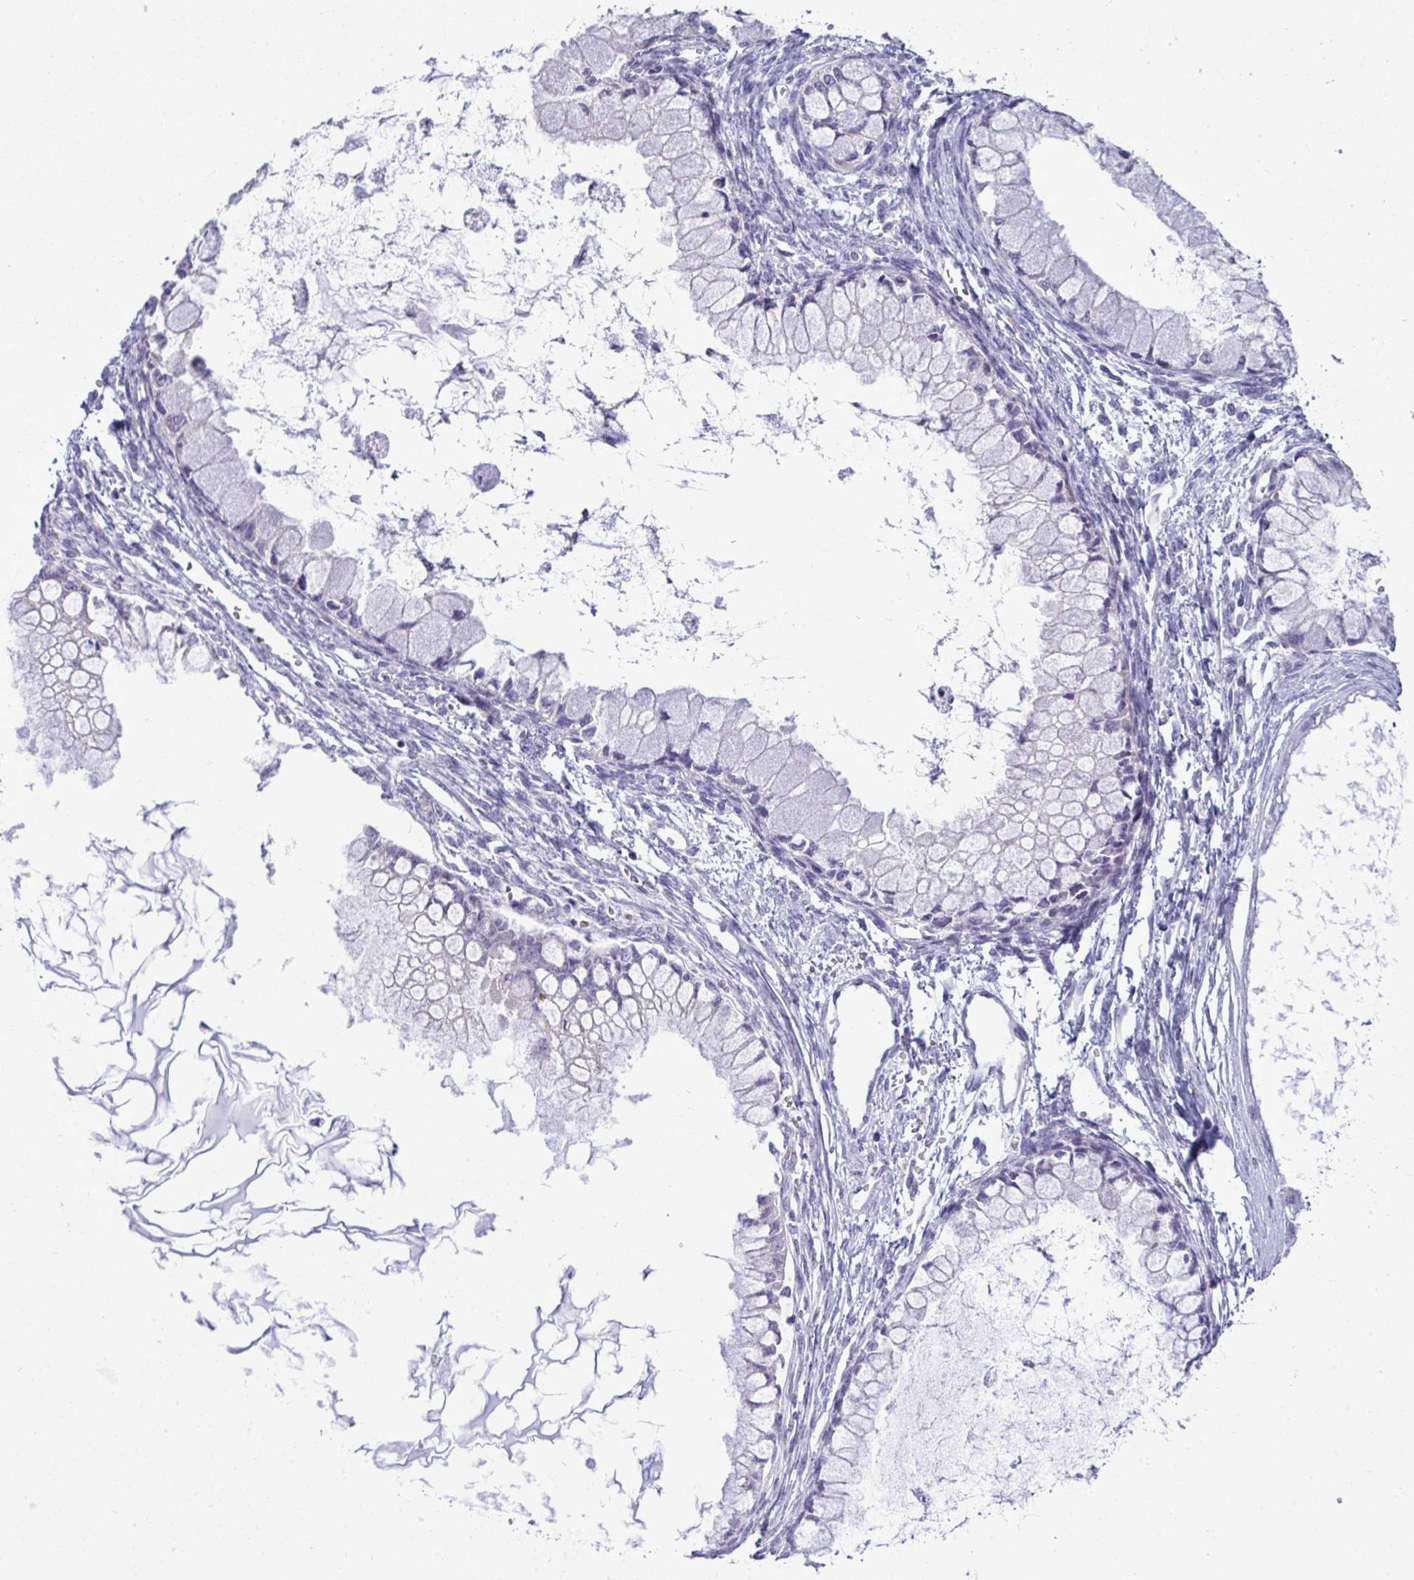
{"staining": {"intensity": "negative", "quantity": "none", "location": "none"}, "tissue": "ovarian cancer", "cell_type": "Tumor cells", "image_type": "cancer", "snomed": [{"axis": "morphology", "description": "Cystadenocarcinoma, mucinous, NOS"}, {"axis": "topography", "description": "Ovary"}], "caption": "A histopathology image of mucinous cystadenocarcinoma (ovarian) stained for a protein reveals no brown staining in tumor cells.", "gene": "SPAG1", "patient": {"sex": "female", "age": 34}}